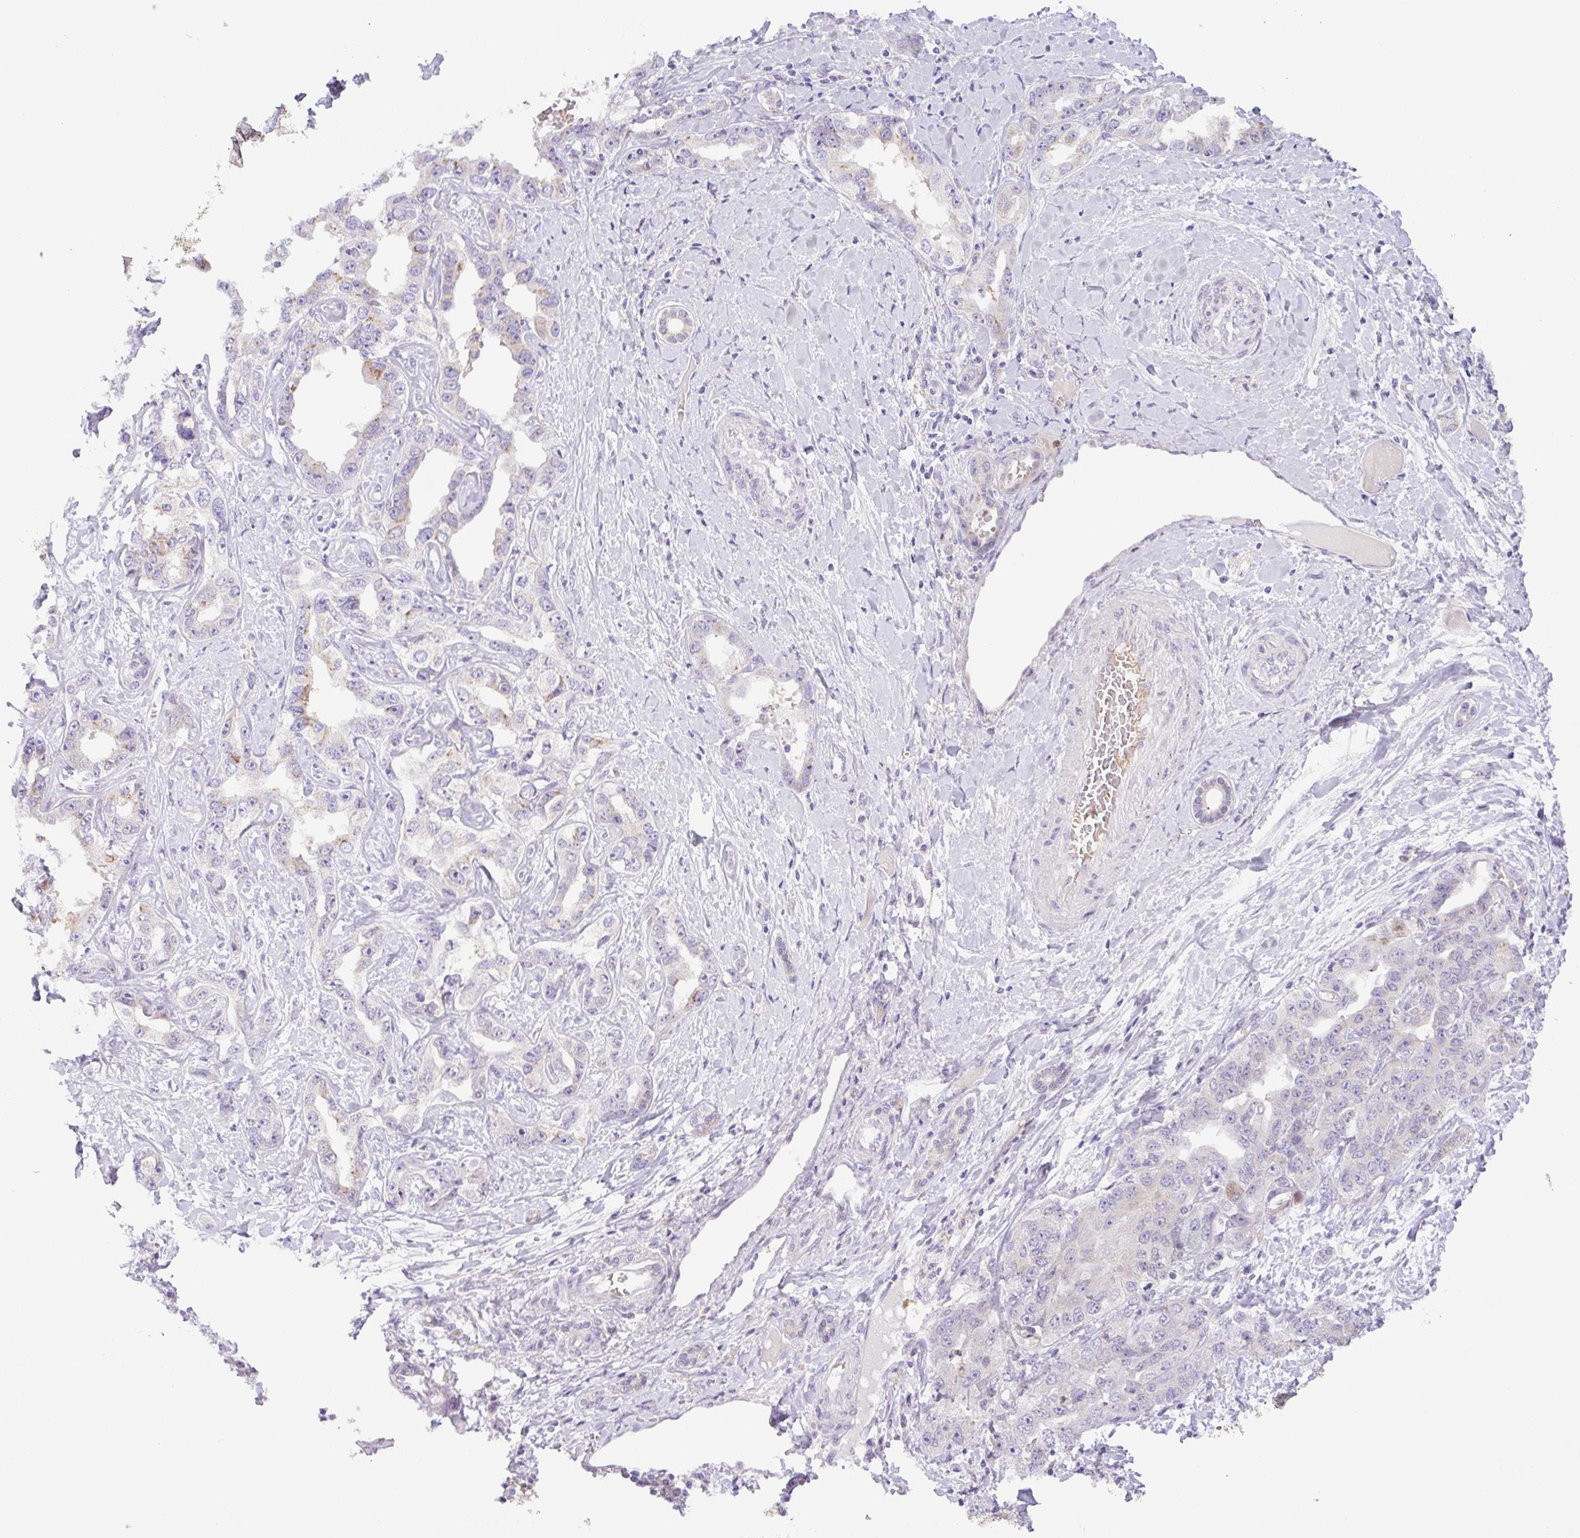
{"staining": {"intensity": "weak", "quantity": "25%-75%", "location": "cytoplasmic/membranous"}, "tissue": "liver cancer", "cell_type": "Tumor cells", "image_type": "cancer", "snomed": [{"axis": "morphology", "description": "Cholangiocarcinoma"}, {"axis": "topography", "description": "Liver"}], "caption": "Liver cancer stained for a protein (brown) displays weak cytoplasmic/membranous positive staining in approximately 25%-75% of tumor cells.", "gene": "TONSL", "patient": {"sex": "male", "age": 59}}